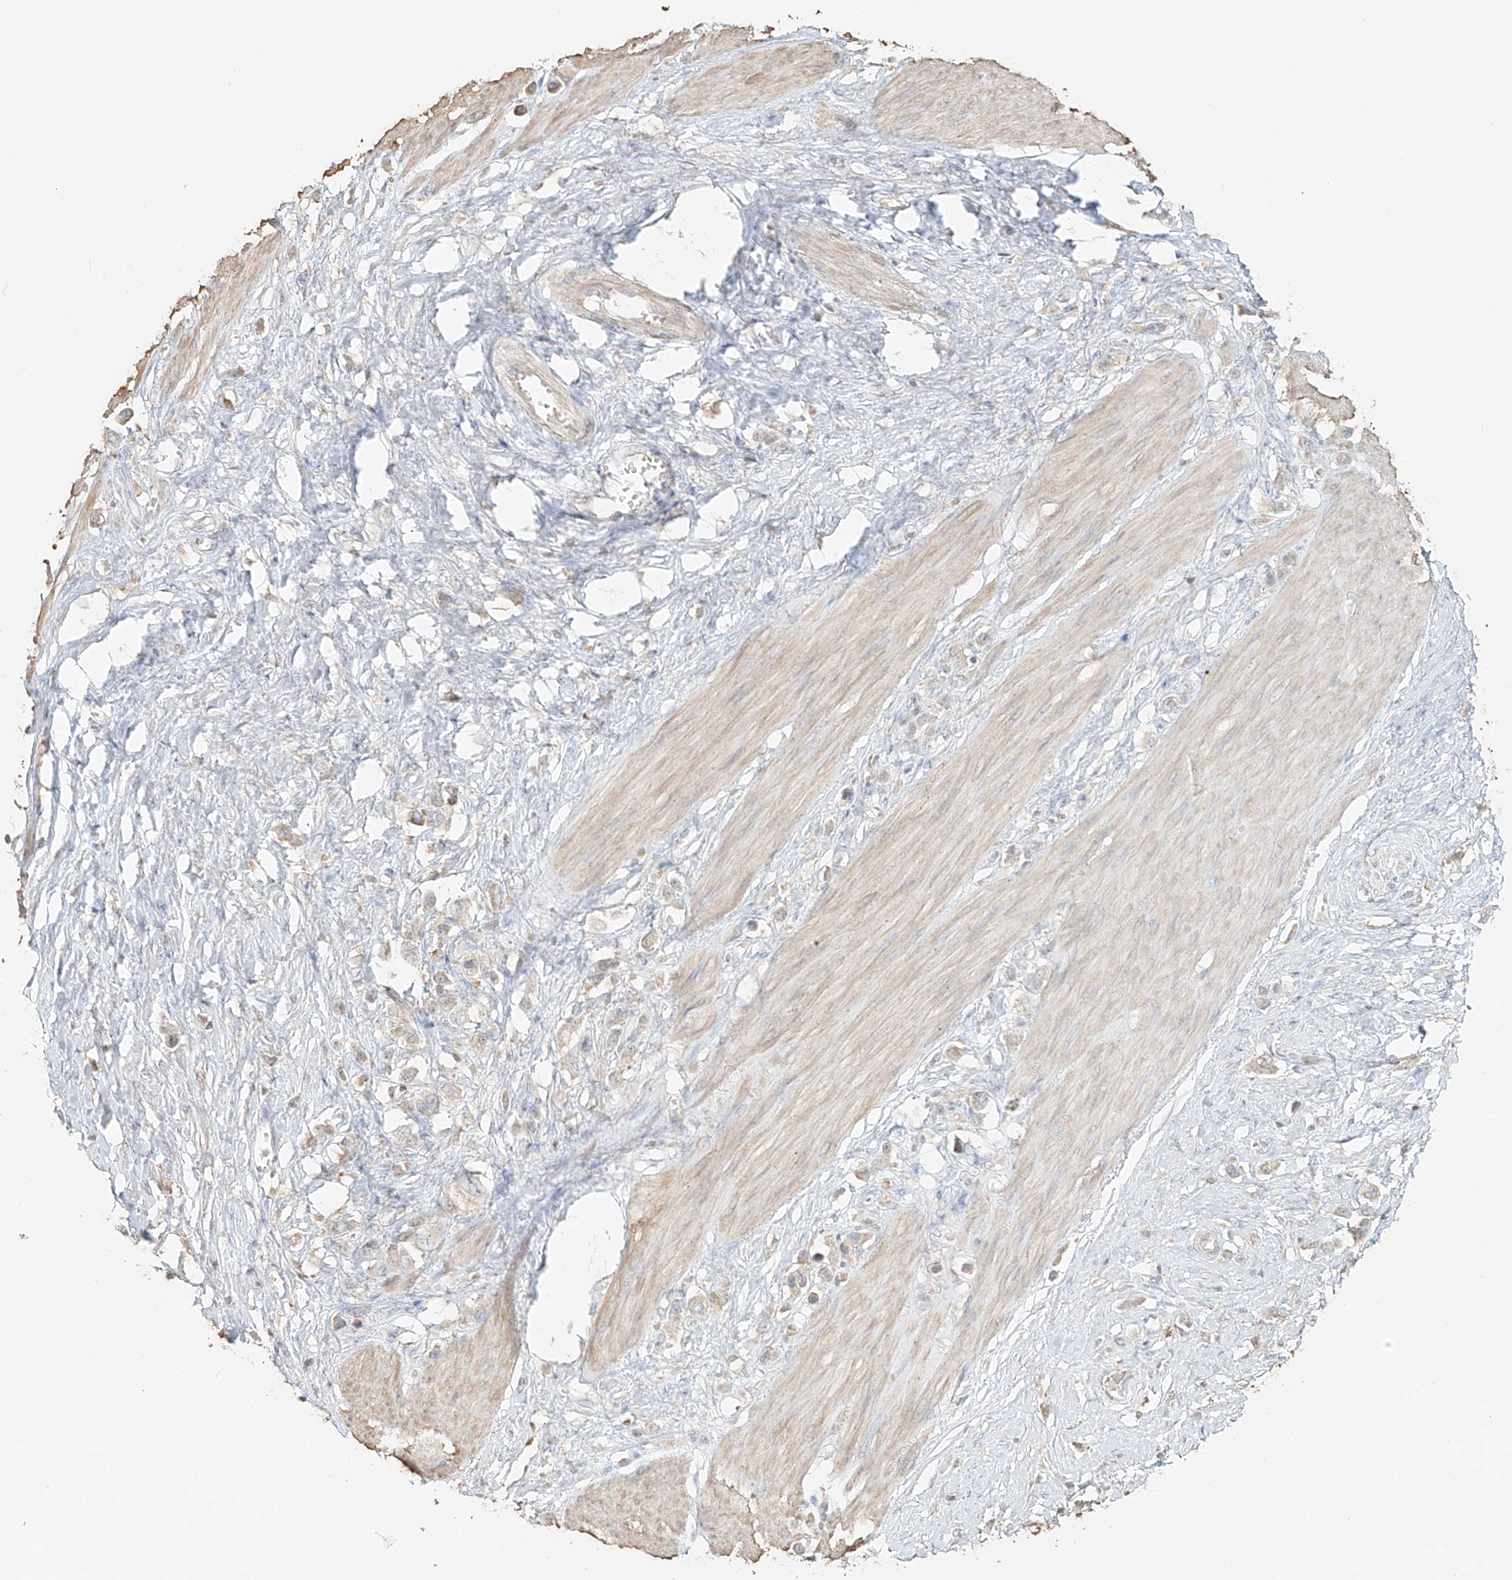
{"staining": {"intensity": "negative", "quantity": "none", "location": "none"}, "tissue": "stomach cancer", "cell_type": "Tumor cells", "image_type": "cancer", "snomed": [{"axis": "morphology", "description": "Adenocarcinoma, NOS"}, {"axis": "topography", "description": "Stomach"}], "caption": "This is a histopathology image of immunohistochemistry (IHC) staining of stomach adenocarcinoma, which shows no expression in tumor cells.", "gene": "NPHS1", "patient": {"sex": "female", "age": 65}}